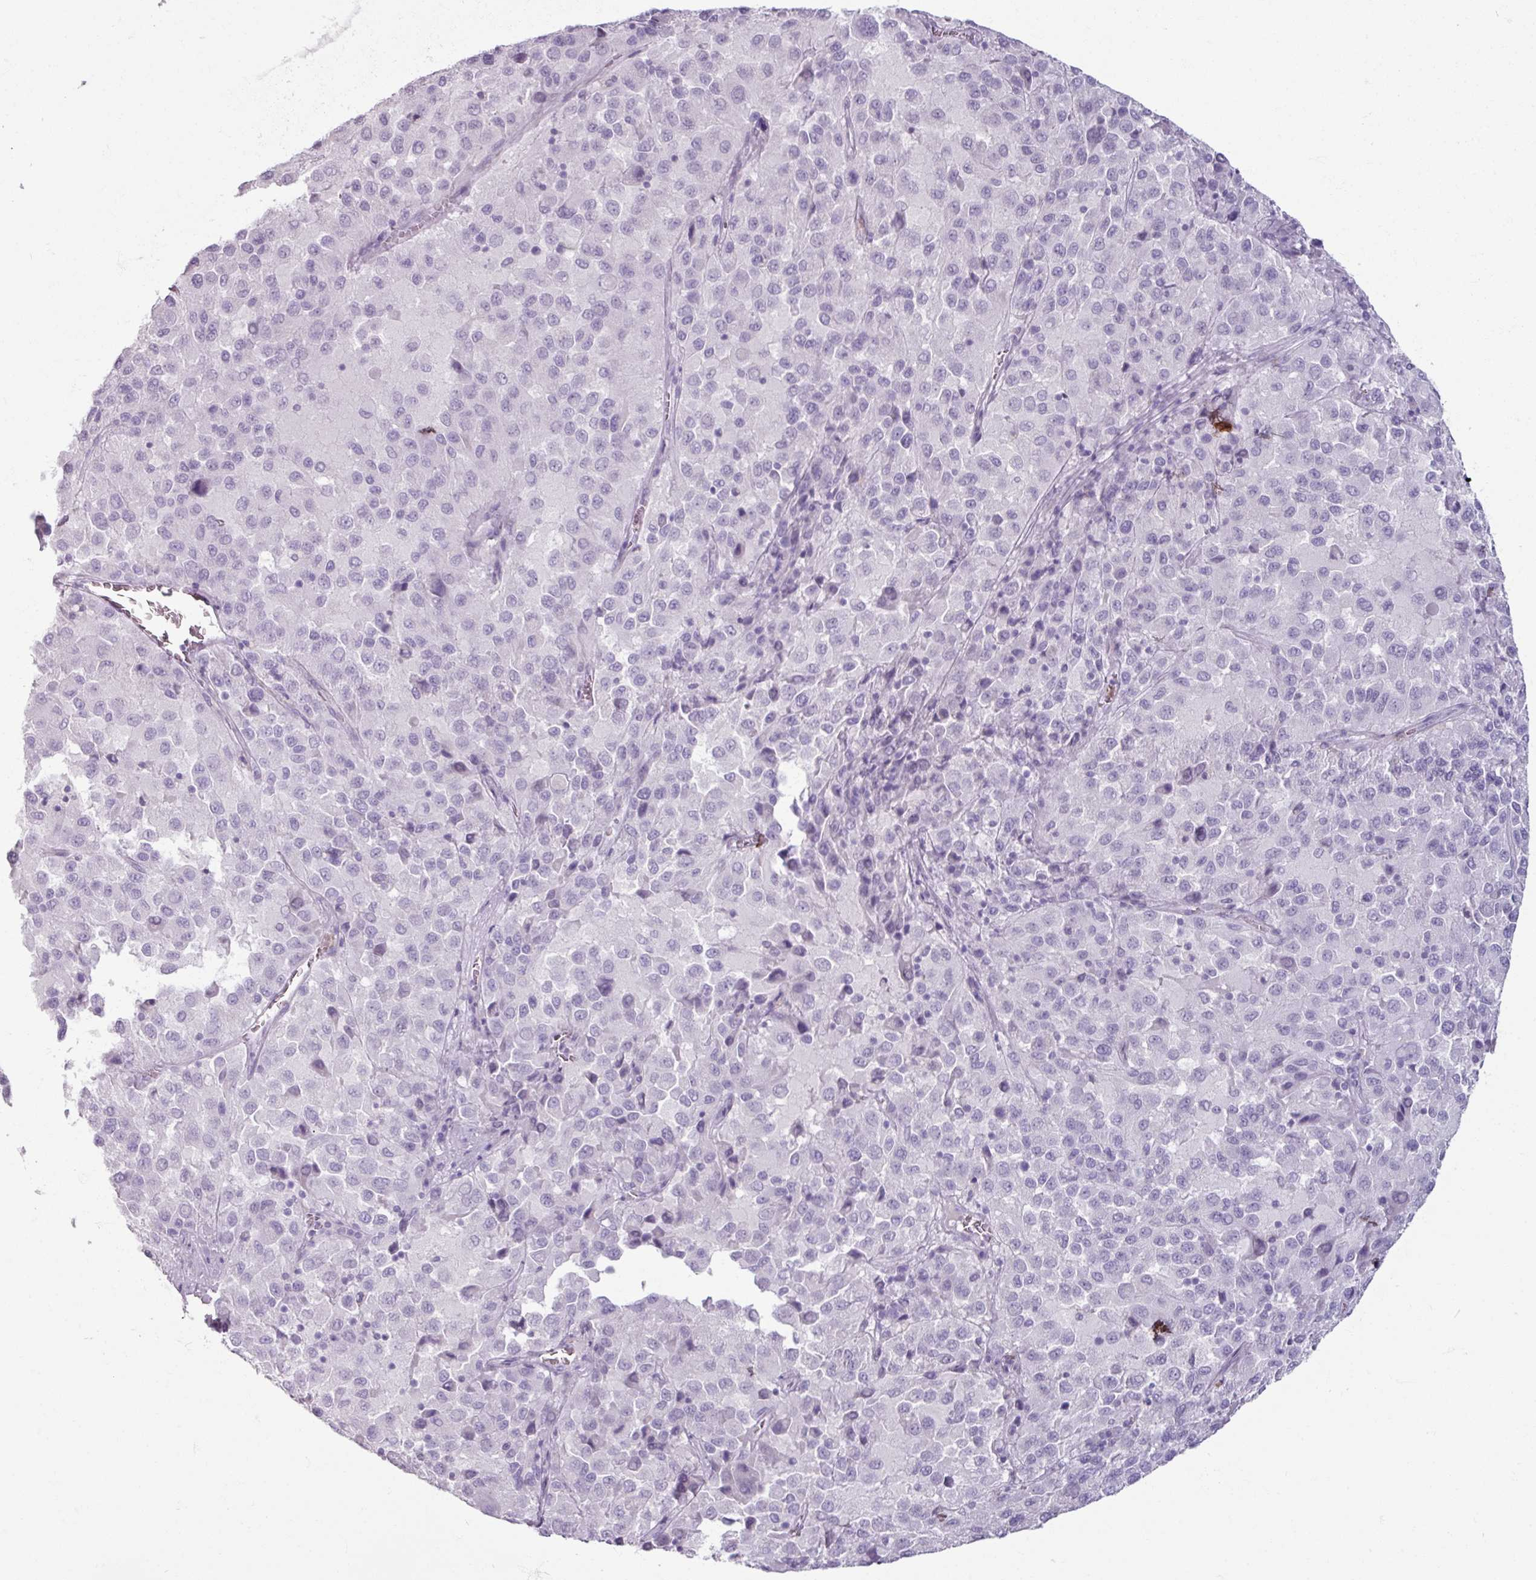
{"staining": {"intensity": "negative", "quantity": "none", "location": "none"}, "tissue": "melanoma", "cell_type": "Tumor cells", "image_type": "cancer", "snomed": [{"axis": "morphology", "description": "Malignant melanoma, Metastatic site"}, {"axis": "topography", "description": "Lung"}], "caption": "Tumor cells show no significant protein staining in malignant melanoma (metastatic site). (DAB immunohistochemistry (IHC) with hematoxylin counter stain).", "gene": "ARG1", "patient": {"sex": "male", "age": 64}}